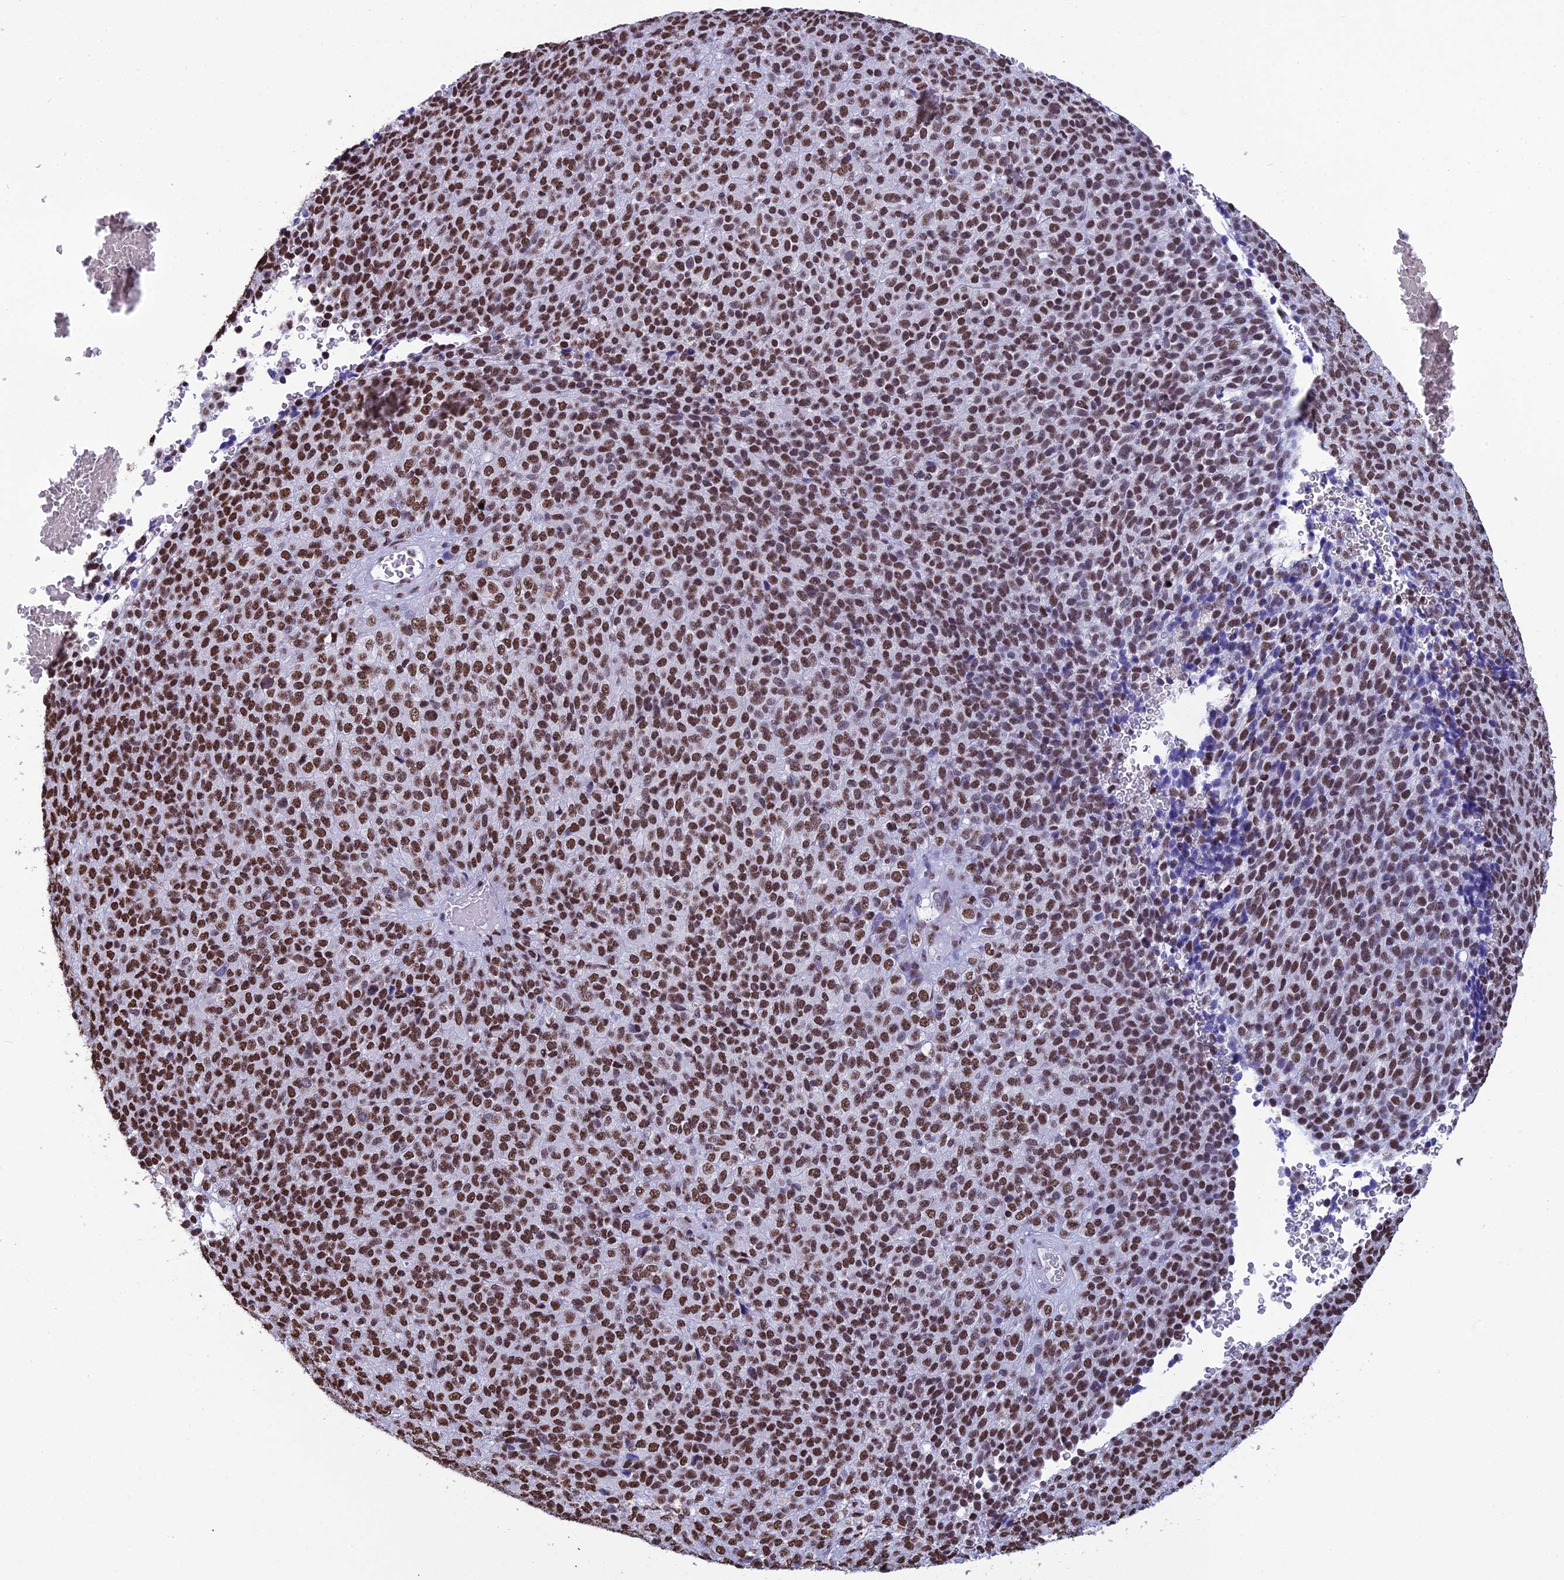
{"staining": {"intensity": "strong", "quantity": ">75%", "location": "nuclear"}, "tissue": "melanoma", "cell_type": "Tumor cells", "image_type": "cancer", "snomed": [{"axis": "morphology", "description": "Malignant melanoma, Metastatic site"}, {"axis": "topography", "description": "Brain"}], "caption": "Strong nuclear positivity for a protein is appreciated in approximately >75% of tumor cells of malignant melanoma (metastatic site) using immunohistochemistry.", "gene": "PRAMEF12", "patient": {"sex": "female", "age": 56}}